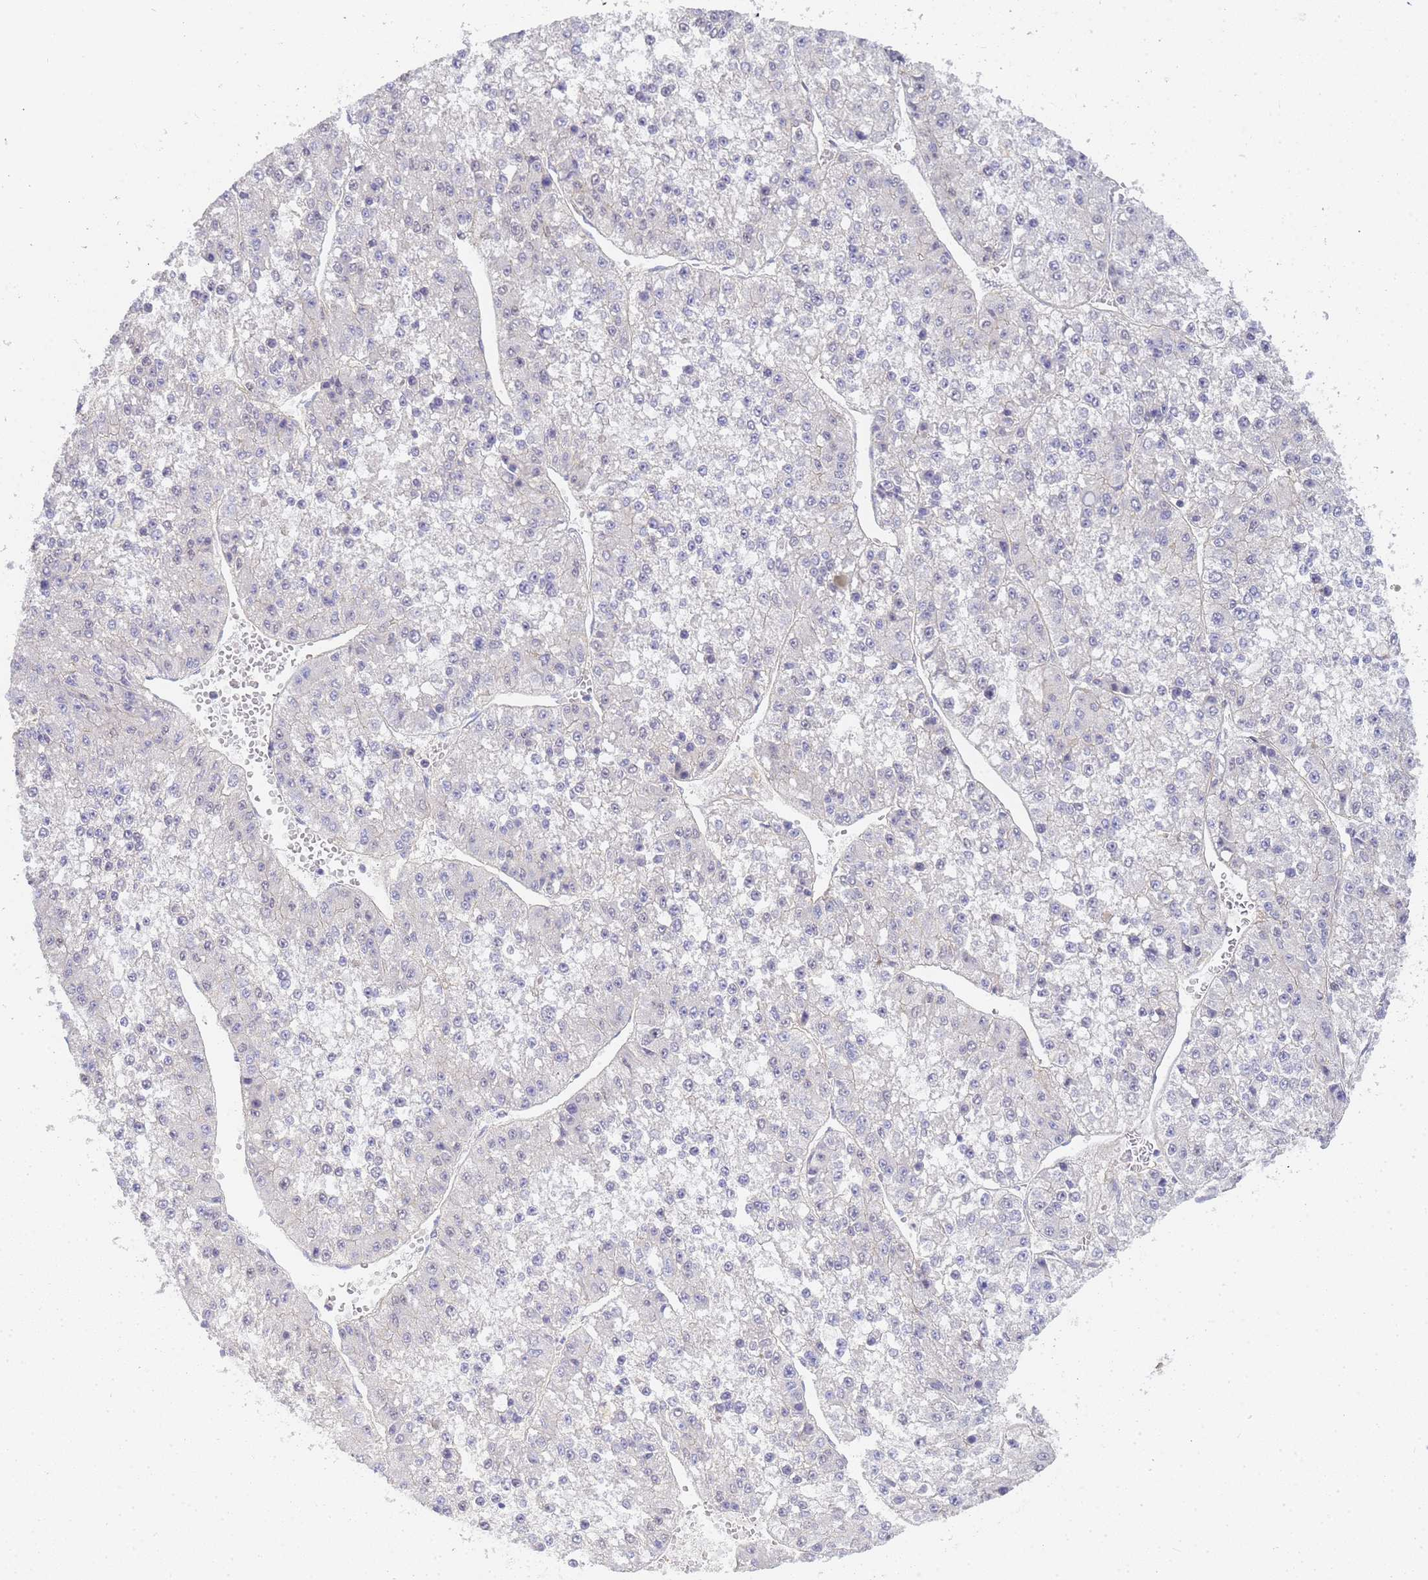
{"staining": {"intensity": "negative", "quantity": "none", "location": "none"}, "tissue": "liver cancer", "cell_type": "Tumor cells", "image_type": "cancer", "snomed": [{"axis": "morphology", "description": "Carcinoma, Hepatocellular, NOS"}, {"axis": "topography", "description": "Liver"}], "caption": "Liver cancer (hepatocellular carcinoma) stained for a protein using immunohistochemistry exhibits no expression tumor cells.", "gene": "GON4L", "patient": {"sex": "female", "age": 73}}